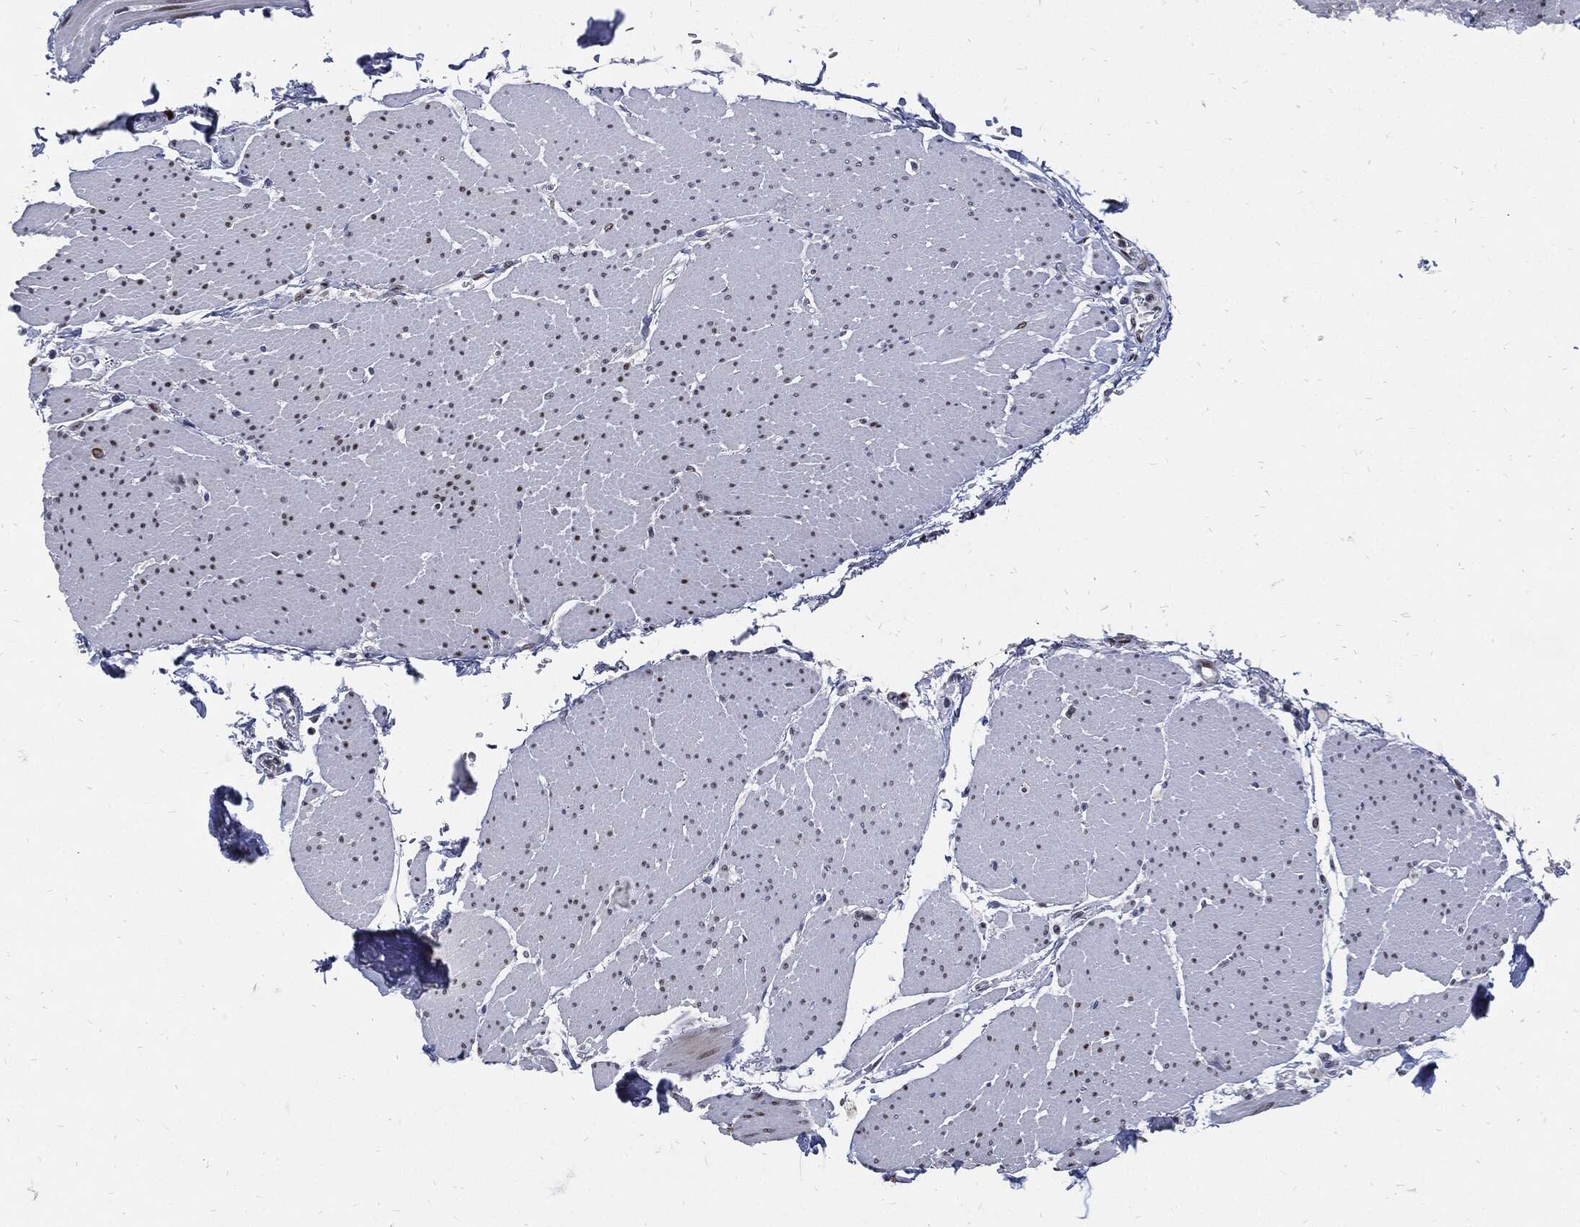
{"staining": {"intensity": "moderate", "quantity": "<25%", "location": "nuclear"}, "tissue": "smooth muscle", "cell_type": "Smooth muscle cells", "image_type": "normal", "snomed": [{"axis": "morphology", "description": "Normal tissue, NOS"}, {"axis": "topography", "description": "Smooth muscle"}, {"axis": "topography", "description": "Anal"}], "caption": "Smooth muscle cells demonstrate low levels of moderate nuclear staining in about <25% of cells in unremarkable smooth muscle.", "gene": "NBN", "patient": {"sex": "male", "age": 83}}